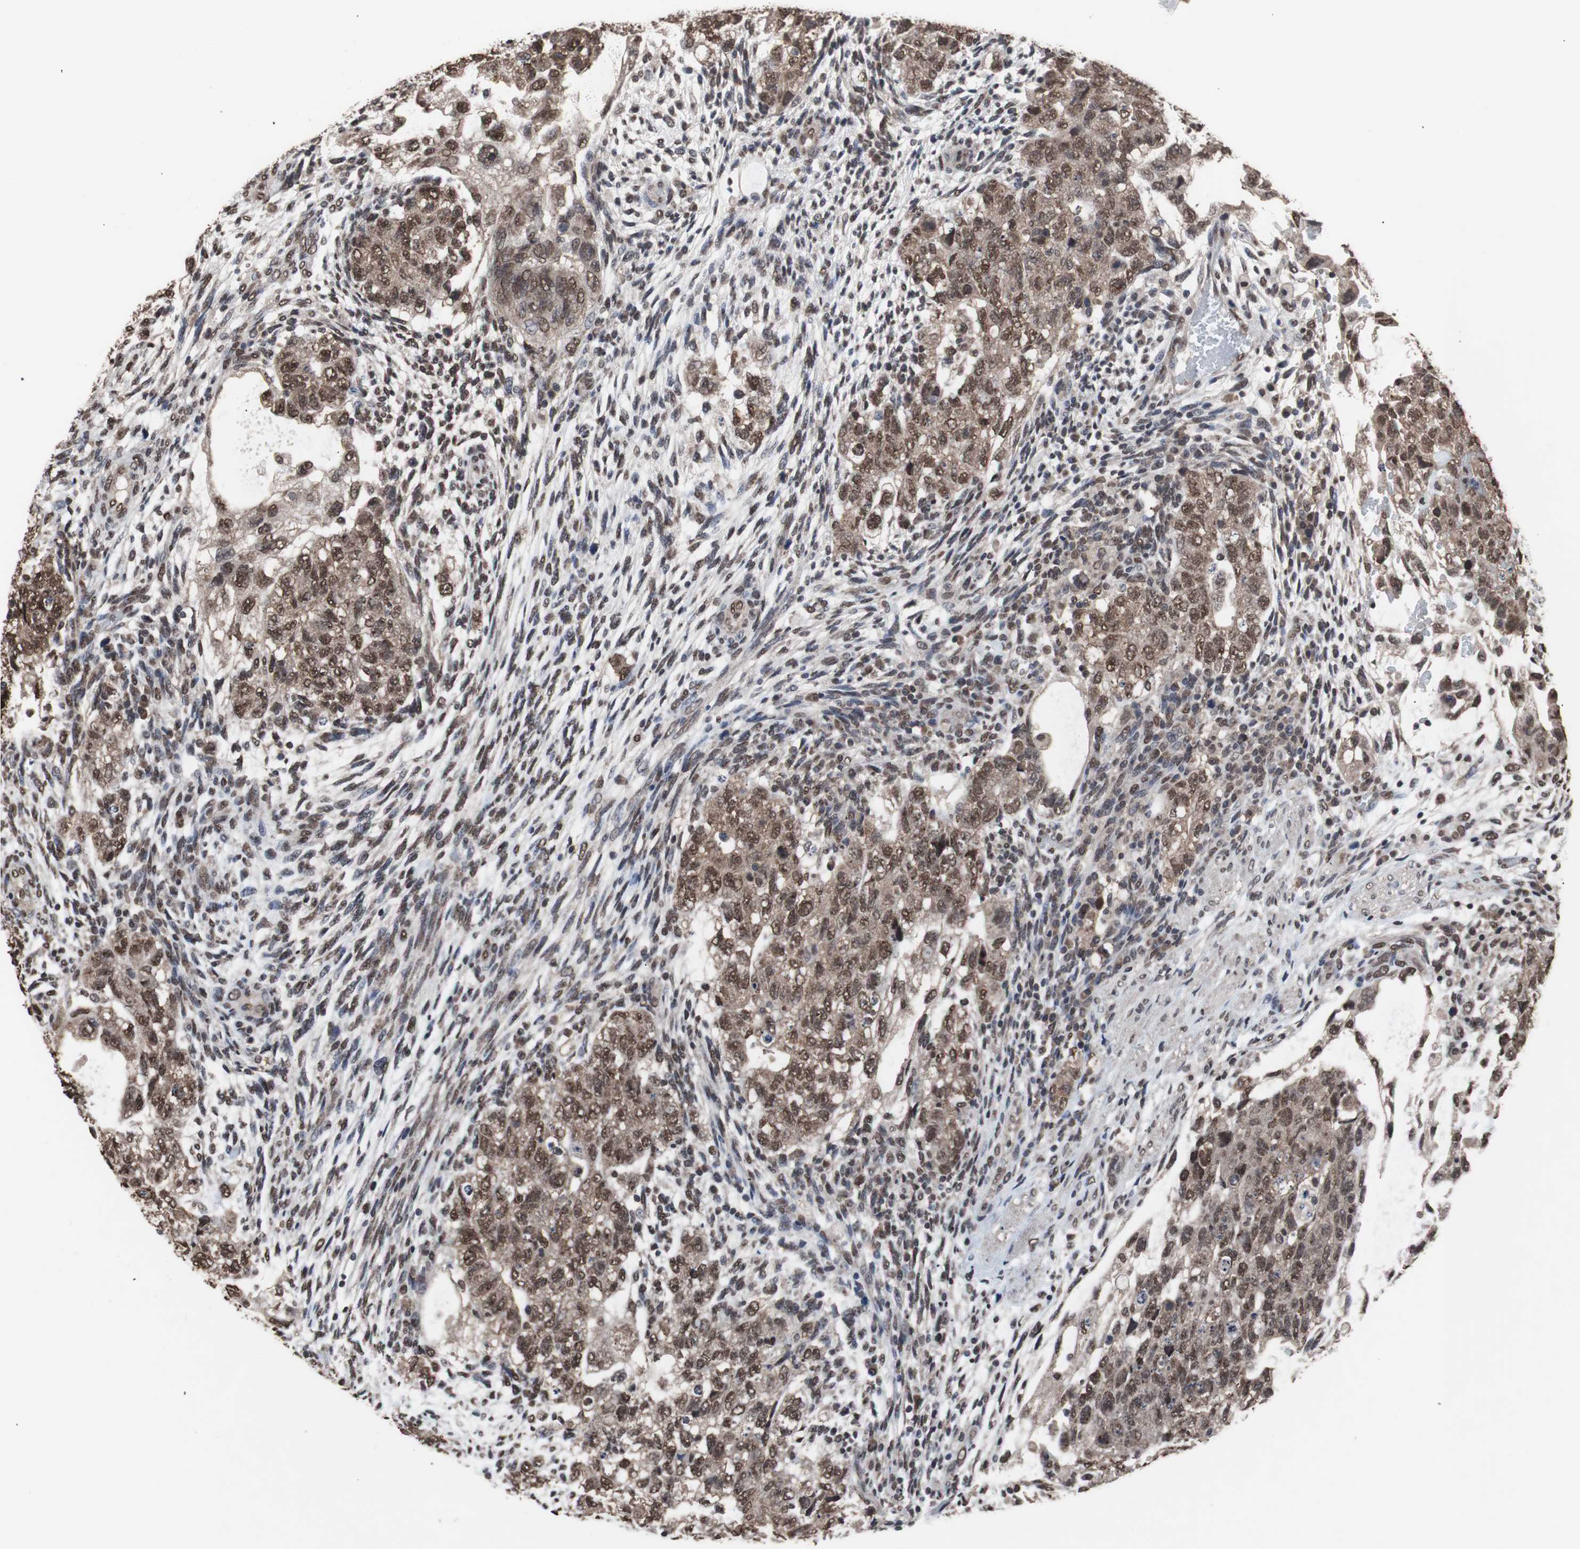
{"staining": {"intensity": "moderate", "quantity": ">75%", "location": "cytoplasmic/membranous,nuclear"}, "tissue": "testis cancer", "cell_type": "Tumor cells", "image_type": "cancer", "snomed": [{"axis": "morphology", "description": "Normal tissue, NOS"}, {"axis": "morphology", "description": "Carcinoma, Embryonal, NOS"}, {"axis": "topography", "description": "Testis"}], "caption": "A brown stain highlights moderate cytoplasmic/membranous and nuclear positivity of a protein in human testis cancer tumor cells. Using DAB (3,3'-diaminobenzidine) (brown) and hematoxylin (blue) stains, captured at high magnification using brightfield microscopy.", "gene": "MED27", "patient": {"sex": "male", "age": 36}}